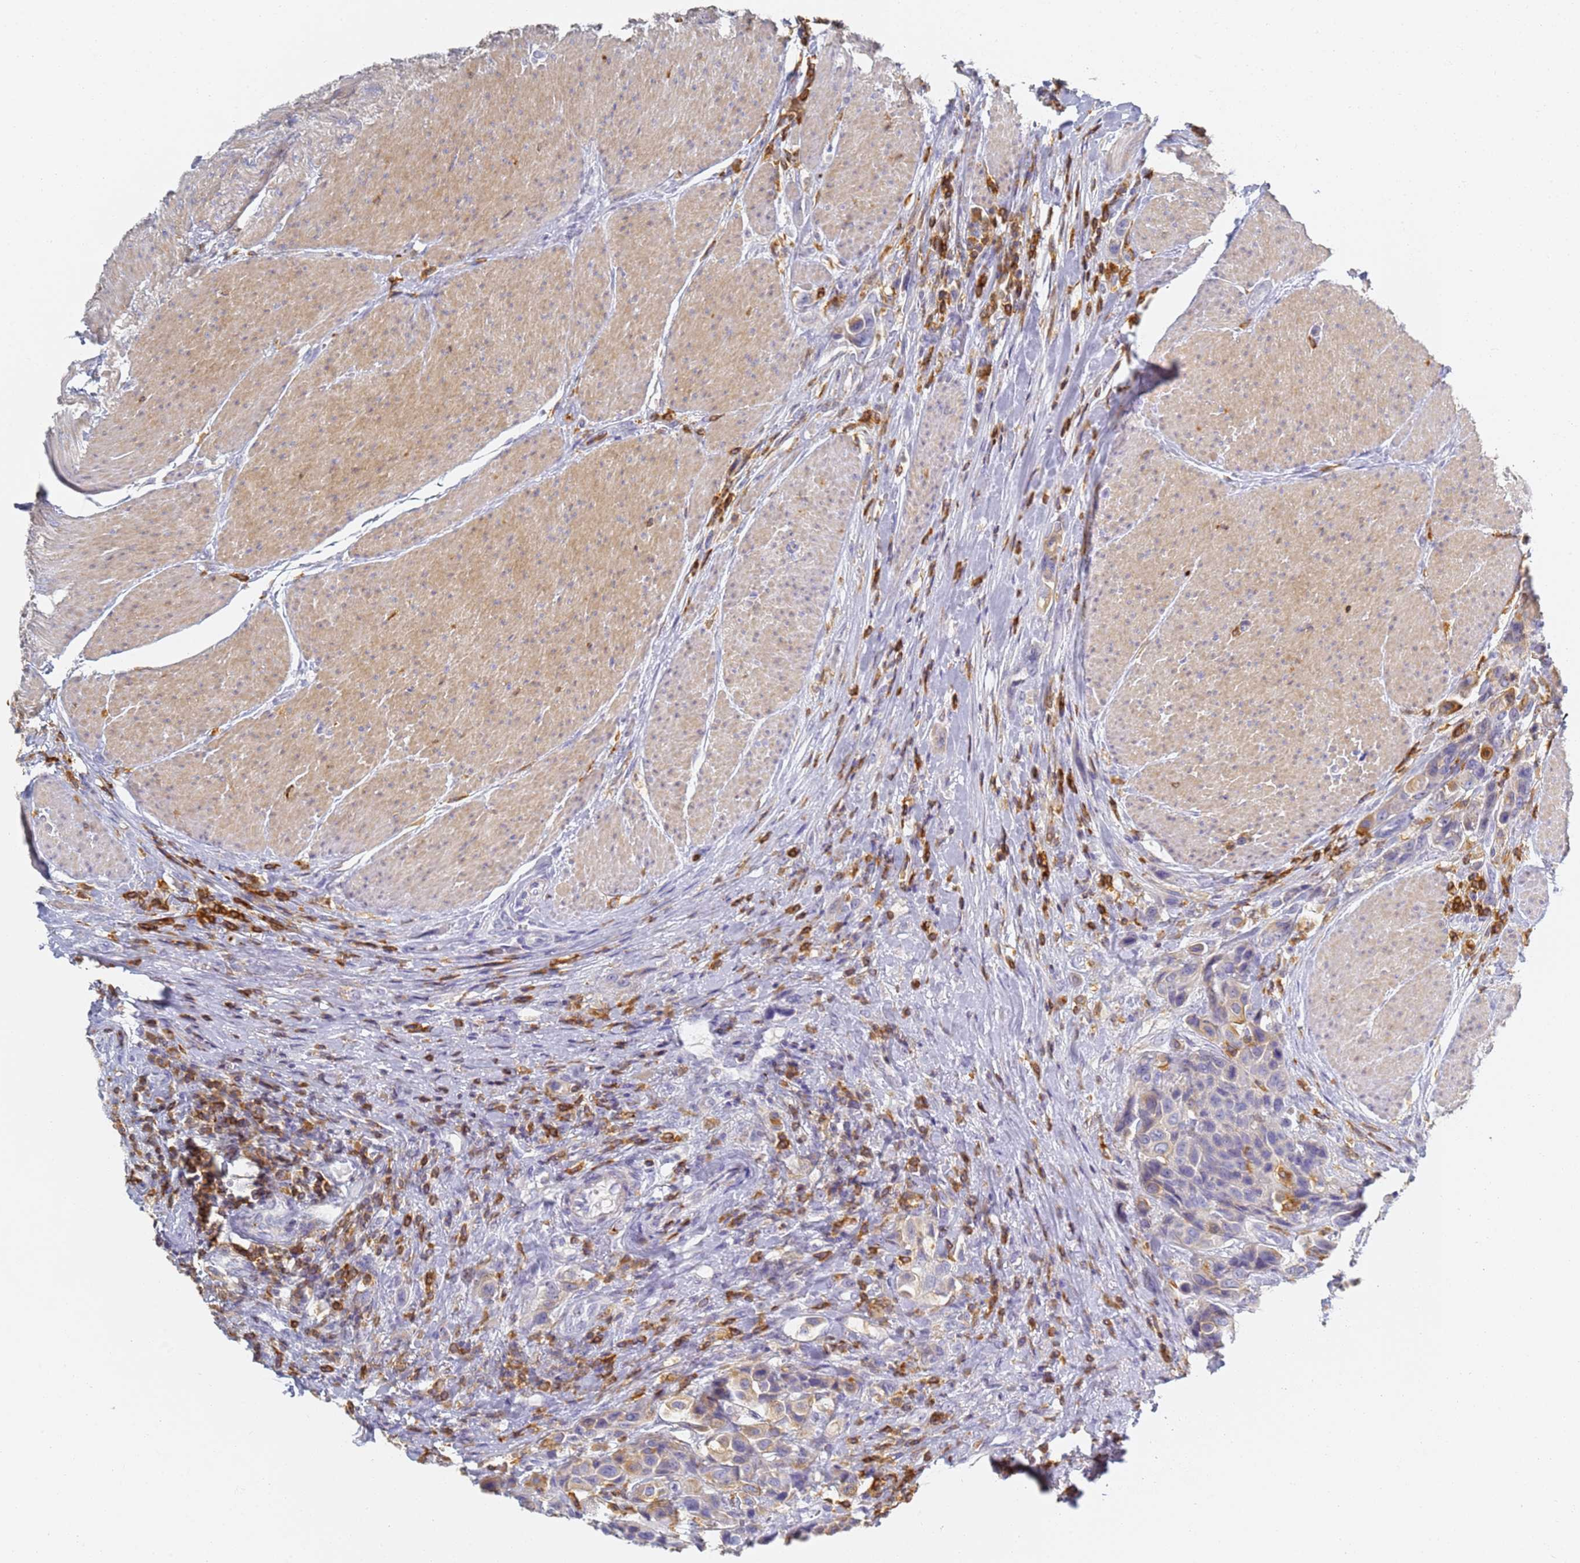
{"staining": {"intensity": "weak", "quantity": "<25%", "location": "cytoplasmic/membranous"}, "tissue": "urothelial cancer", "cell_type": "Tumor cells", "image_type": "cancer", "snomed": [{"axis": "morphology", "description": "Urothelial carcinoma, High grade"}, {"axis": "topography", "description": "Urinary bladder"}], "caption": "IHC of human urothelial cancer reveals no staining in tumor cells.", "gene": "BIN2", "patient": {"sex": "male", "age": 50}}